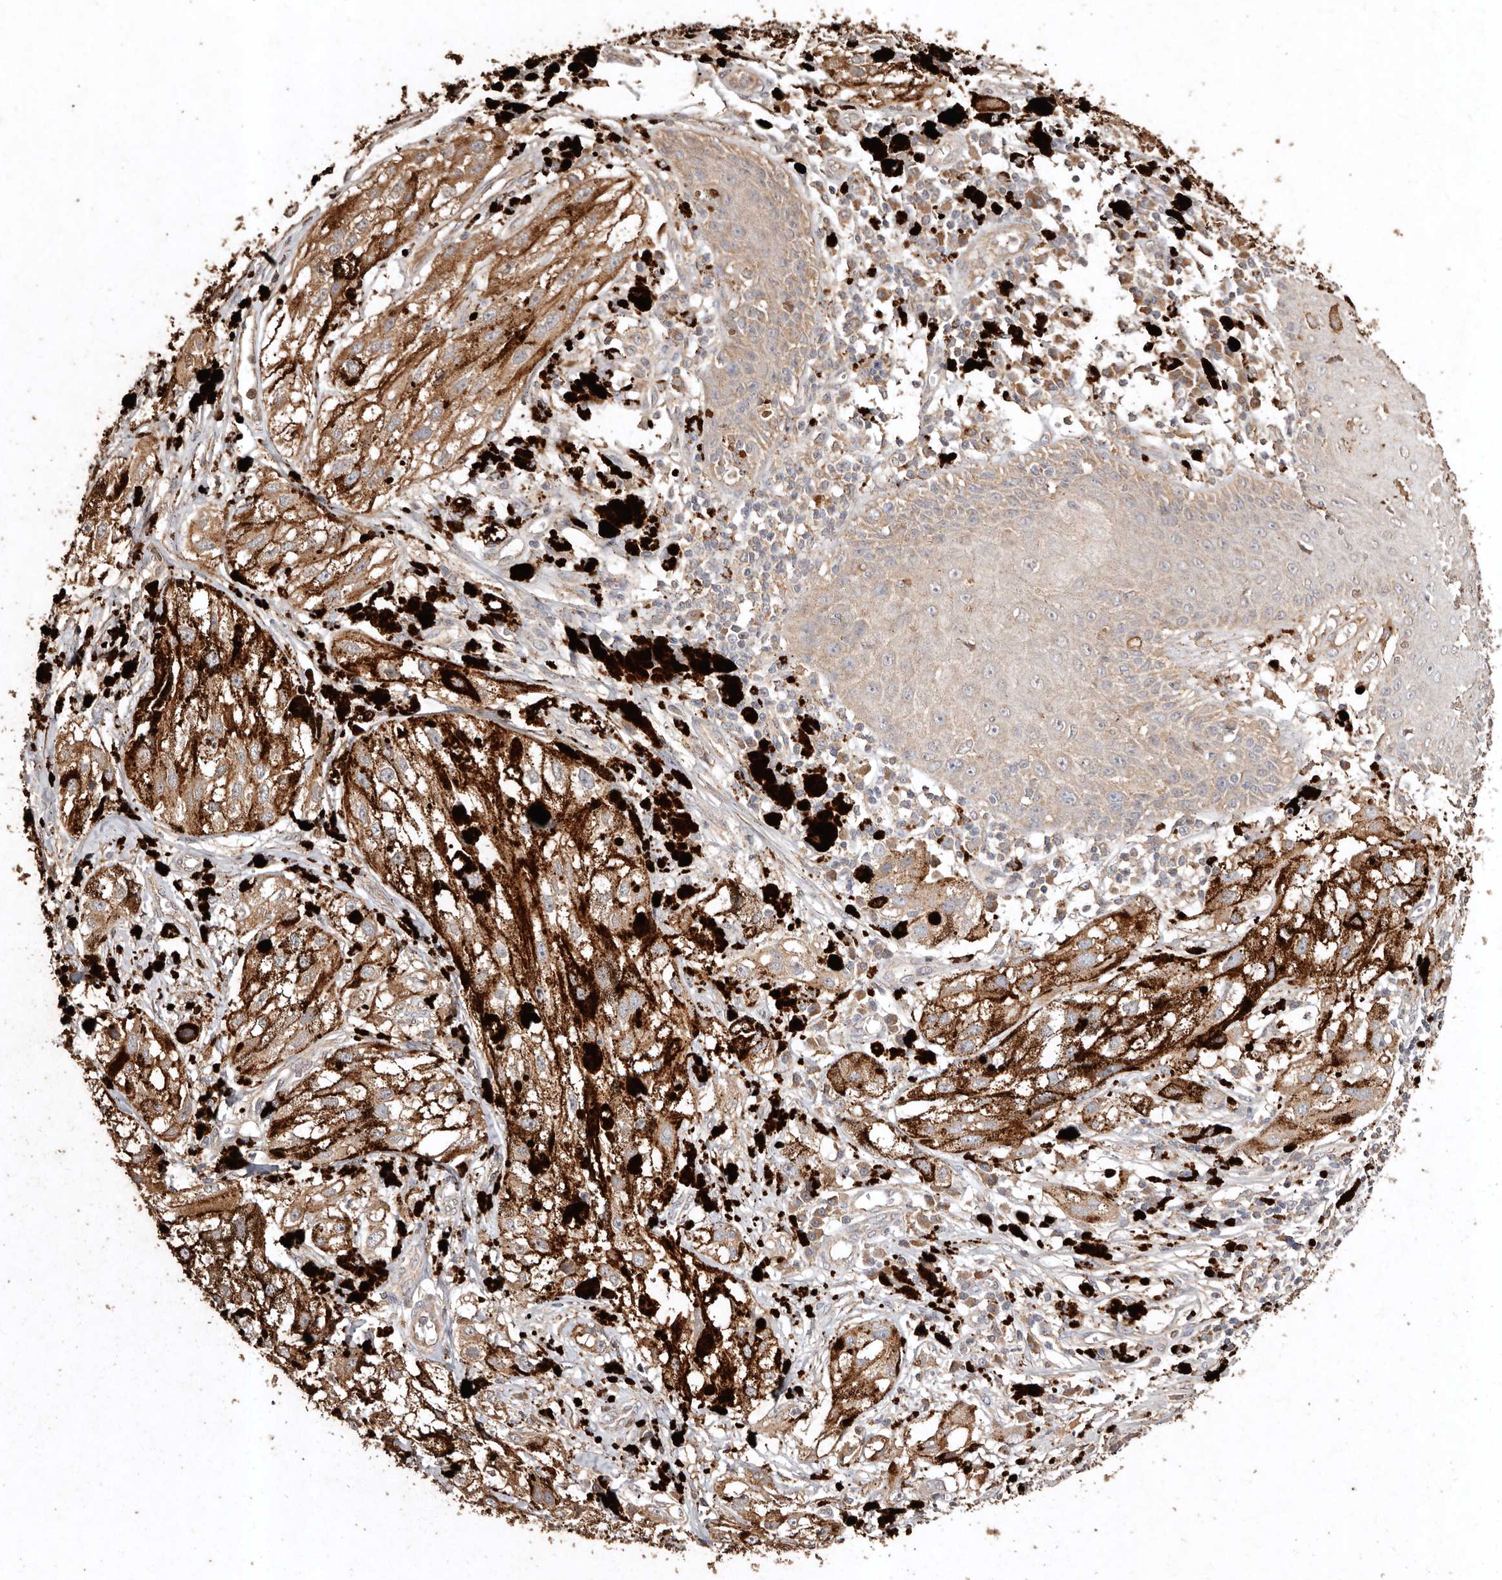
{"staining": {"intensity": "moderate", "quantity": ">75%", "location": "cytoplasmic/membranous"}, "tissue": "melanoma", "cell_type": "Tumor cells", "image_type": "cancer", "snomed": [{"axis": "morphology", "description": "Malignant melanoma, NOS"}, {"axis": "topography", "description": "Skin"}], "caption": "The immunohistochemical stain labels moderate cytoplasmic/membranous staining in tumor cells of melanoma tissue.", "gene": "FARS2", "patient": {"sex": "male", "age": 88}}